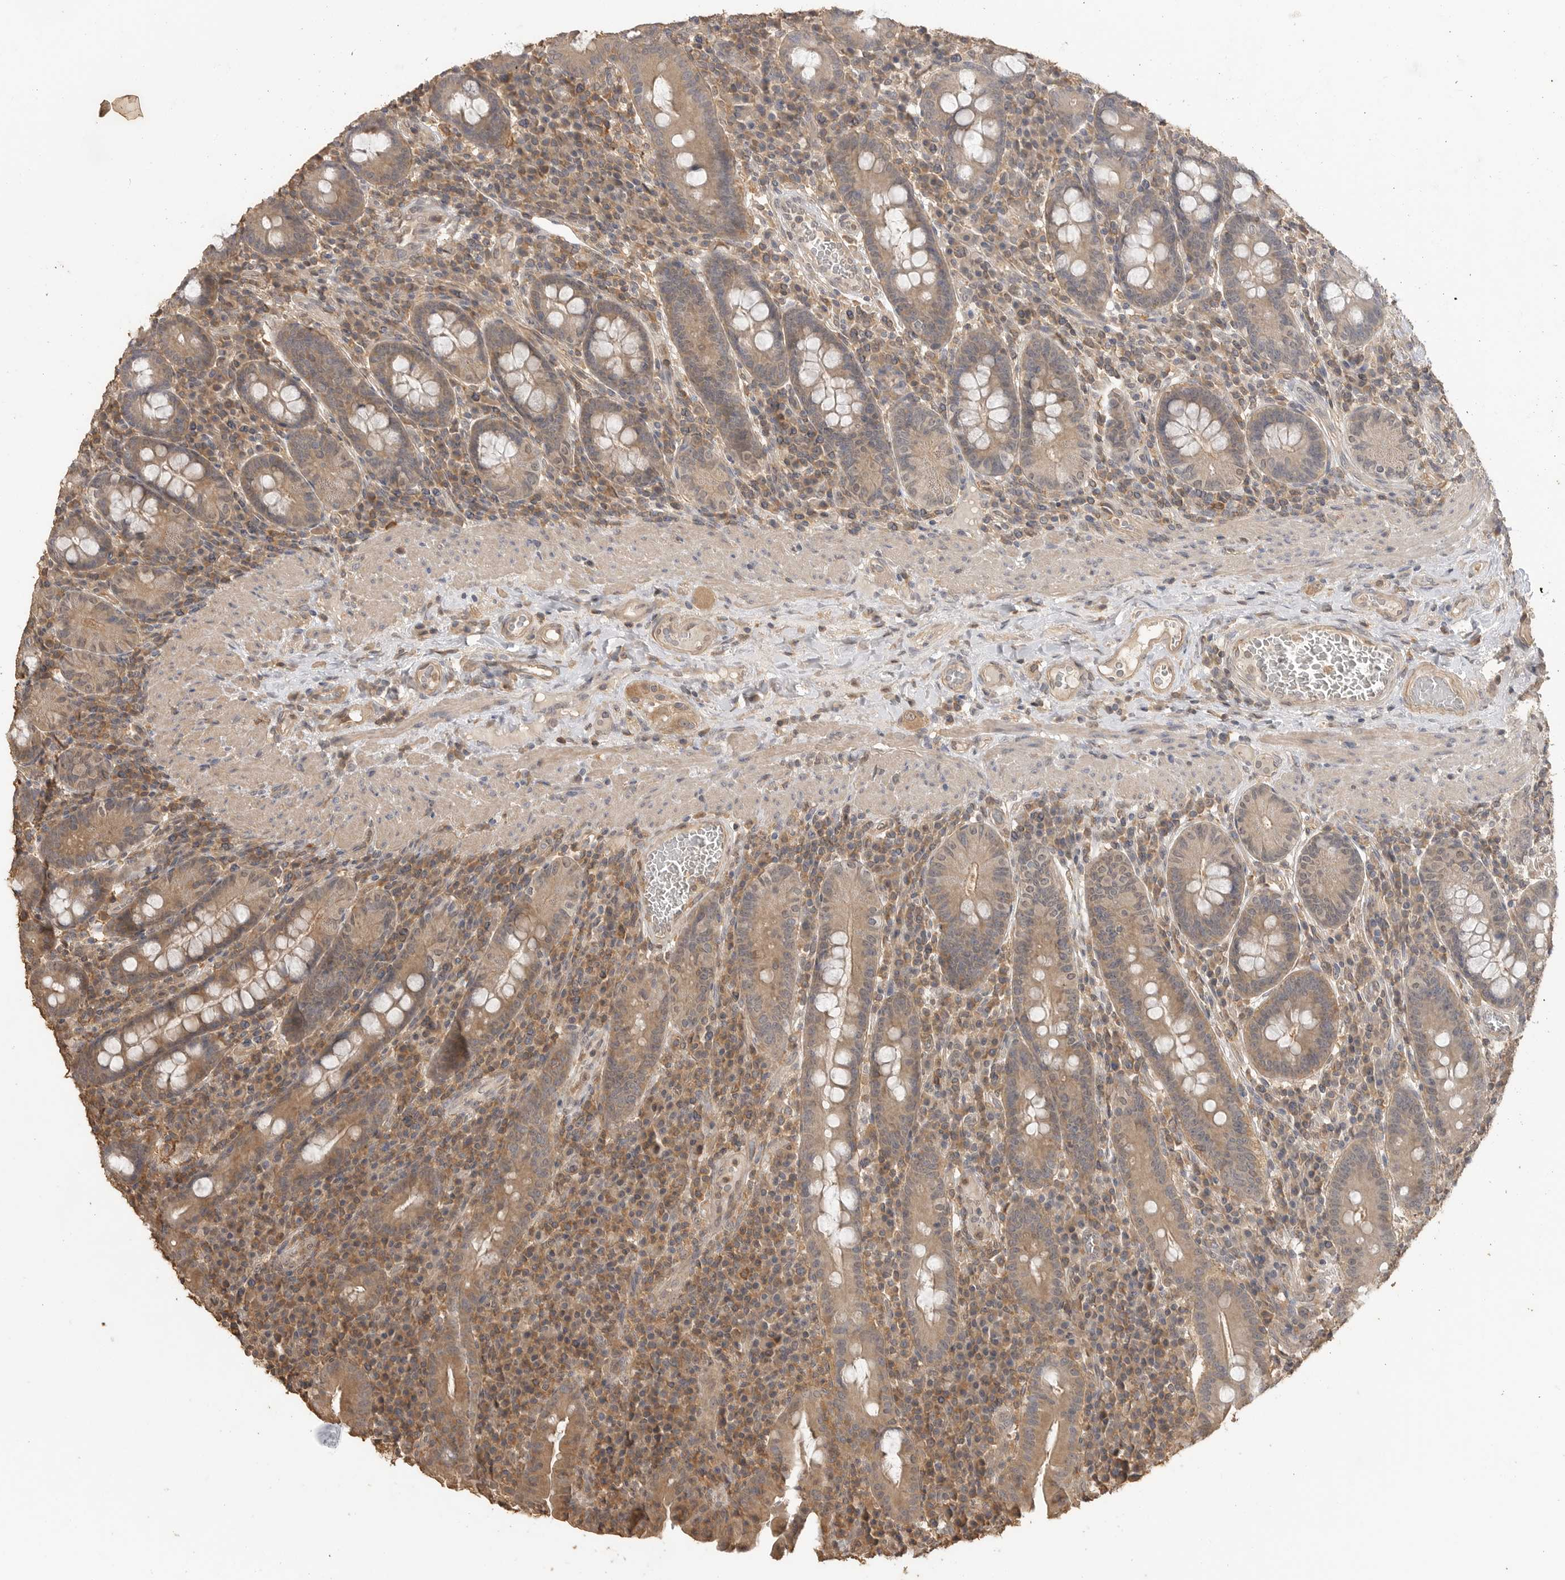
{"staining": {"intensity": "moderate", "quantity": ">75%", "location": "cytoplasmic/membranous"}, "tissue": "duodenum", "cell_type": "Glandular cells", "image_type": "normal", "snomed": [{"axis": "morphology", "description": "Normal tissue, NOS"}, {"axis": "morphology", "description": "Adenocarcinoma, NOS"}, {"axis": "topography", "description": "Pancreas"}, {"axis": "topography", "description": "Duodenum"}], "caption": "DAB (3,3'-diaminobenzidine) immunohistochemical staining of benign human duodenum shows moderate cytoplasmic/membranous protein staining in about >75% of glandular cells.", "gene": "MAP2K1", "patient": {"sex": "male", "age": 50}}